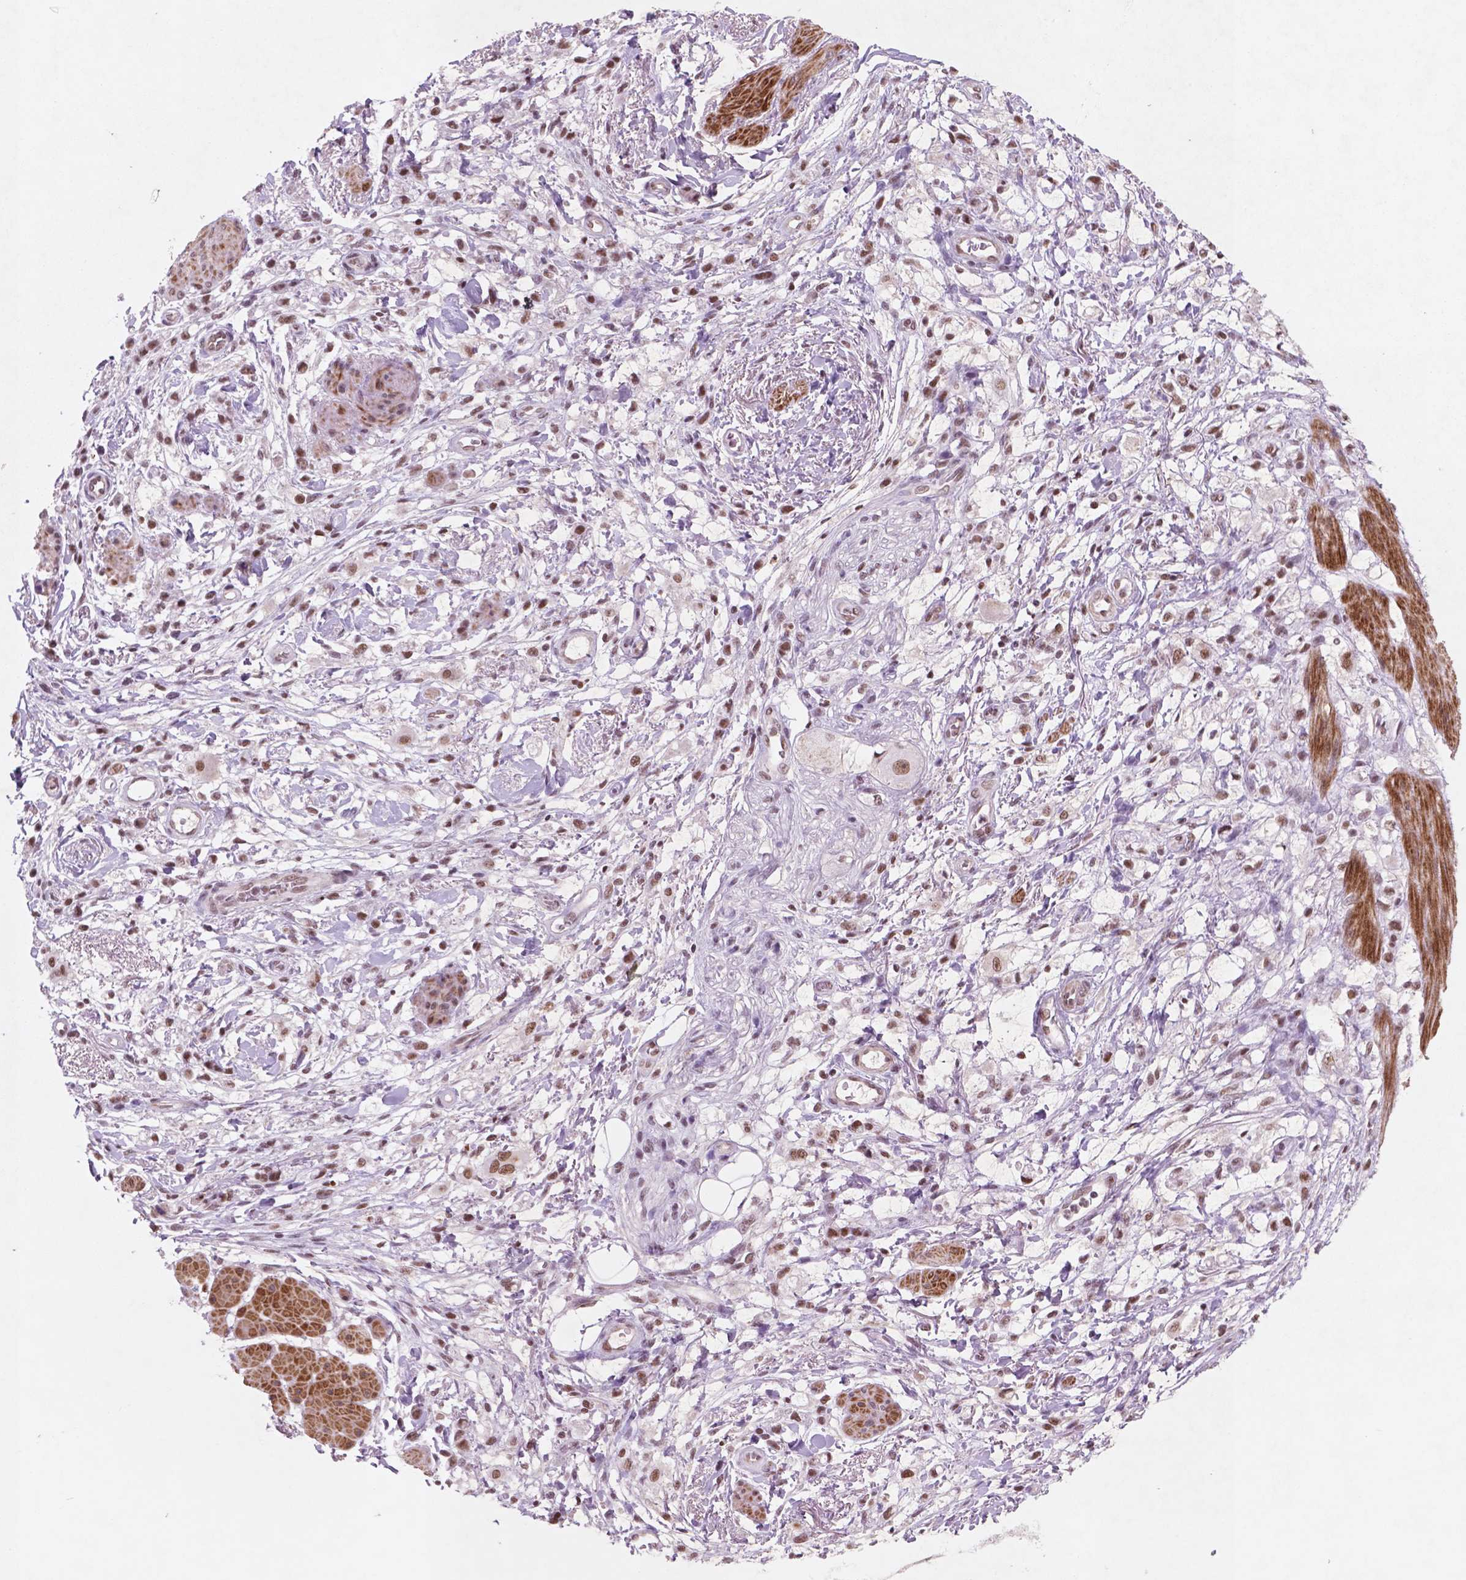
{"staining": {"intensity": "weak", "quantity": ">75%", "location": "nuclear"}, "tissue": "stomach cancer", "cell_type": "Tumor cells", "image_type": "cancer", "snomed": [{"axis": "morphology", "description": "Adenocarcinoma, NOS"}, {"axis": "topography", "description": "Stomach"}], "caption": "Protein expression analysis of stomach adenocarcinoma exhibits weak nuclear positivity in about >75% of tumor cells. (Brightfield microscopy of DAB IHC at high magnification).", "gene": "CTR9", "patient": {"sex": "female", "age": 60}}